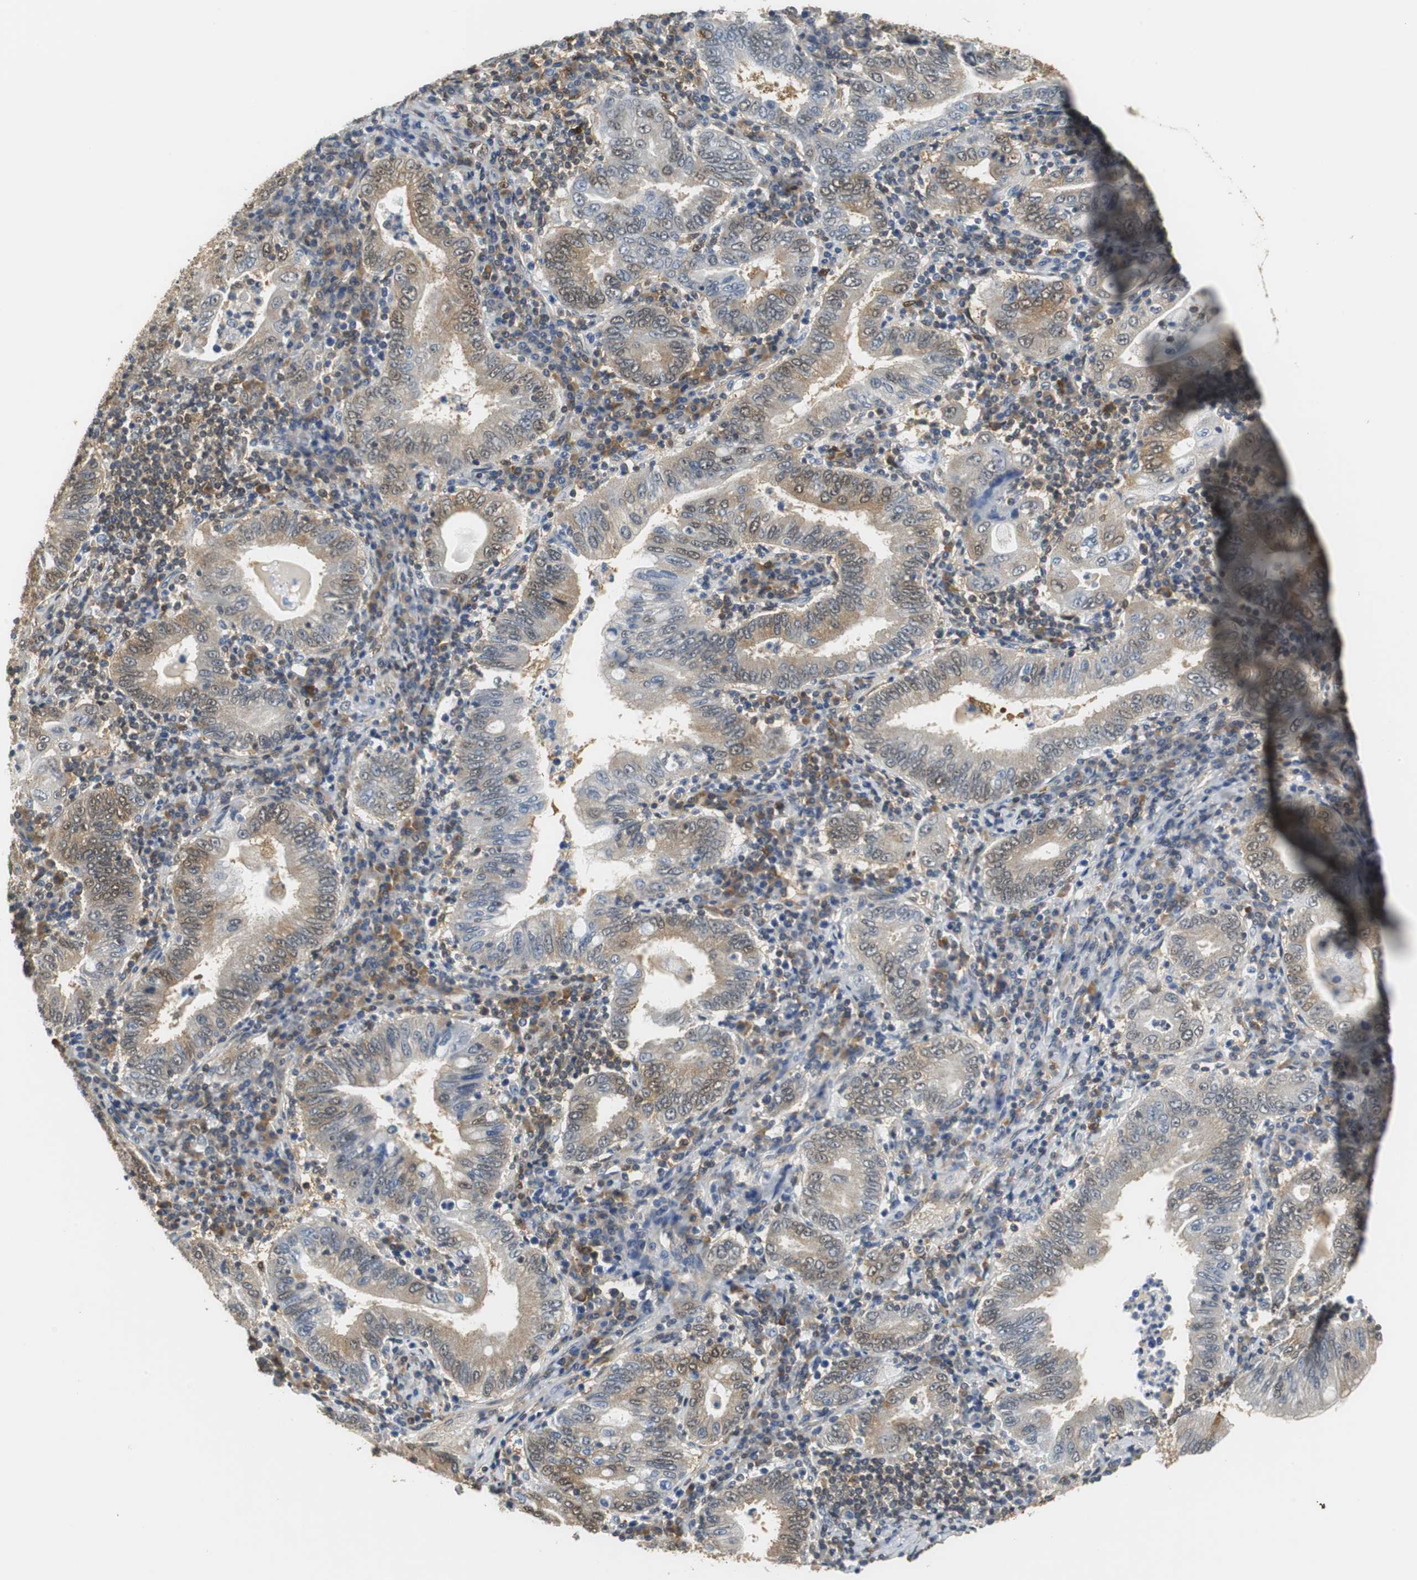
{"staining": {"intensity": "moderate", "quantity": ">75%", "location": "cytoplasmic/membranous,nuclear"}, "tissue": "stomach cancer", "cell_type": "Tumor cells", "image_type": "cancer", "snomed": [{"axis": "morphology", "description": "Normal tissue, NOS"}, {"axis": "morphology", "description": "Adenocarcinoma, NOS"}, {"axis": "topography", "description": "Esophagus"}, {"axis": "topography", "description": "Stomach, upper"}, {"axis": "topography", "description": "Peripheral nerve tissue"}], "caption": "Stomach adenocarcinoma stained with IHC displays moderate cytoplasmic/membranous and nuclear positivity in approximately >75% of tumor cells. (Brightfield microscopy of DAB IHC at high magnification).", "gene": "UBQLN2", "patient": {"sex": "male", "age": 62}}